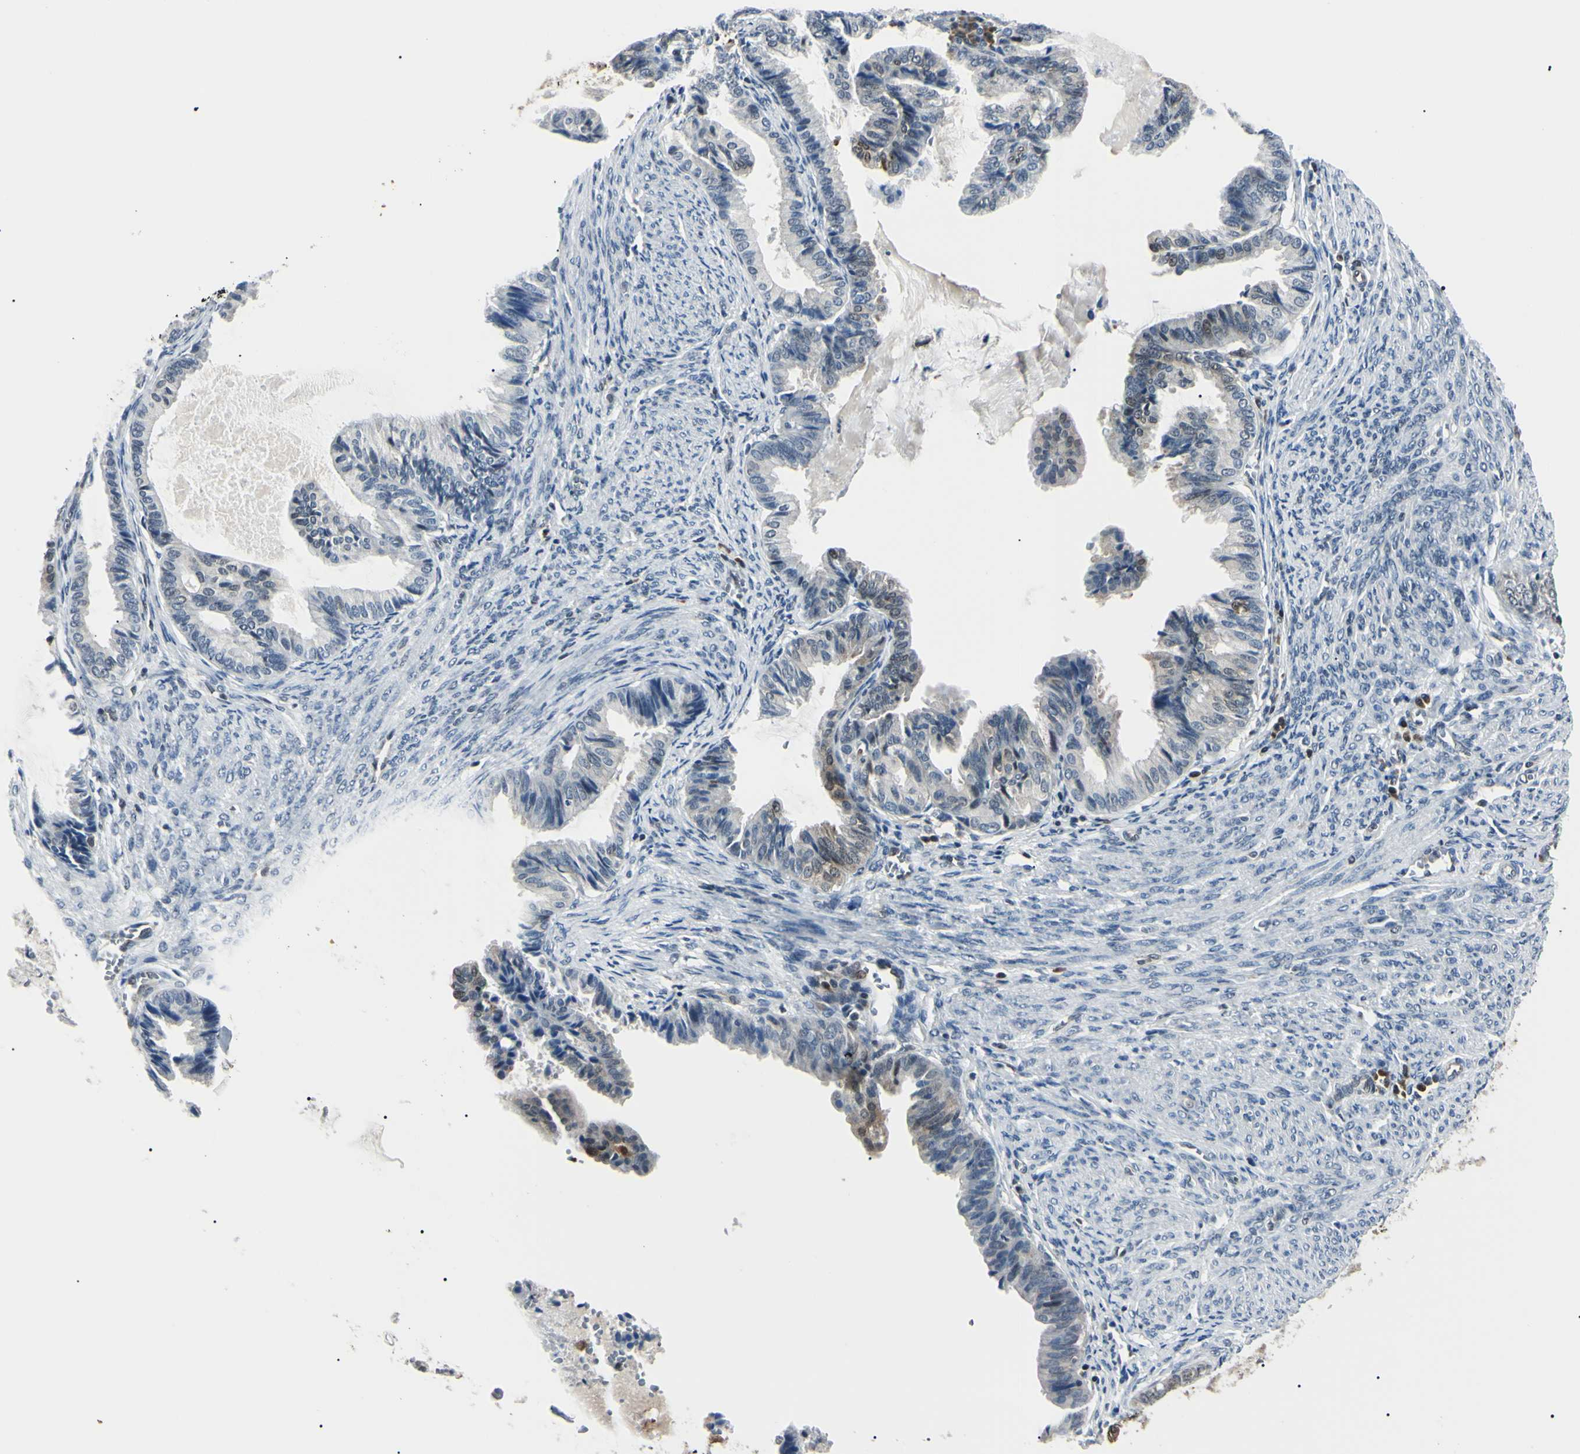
{"staining": {"intensity": "weak", "quantity": "<25%", "location": "cytoplasmic/membranous,nuclear"}, "tissue": "endometrial cancer", "cell_type": "Tumor cells", "image_type": "cancer", "snomed": [{"axis": "morphology", "description": "Adenocarcinoma, NOS"}, {"axis": "topography", "description": "Endometrium"}], "caption": "The immunohistochemistry photomicrograph has no significant staining in tumor cells of adenocarcinoma (endometrial) tissue.", "gene": "PGK1", "patient": {"sex": "female", "age": 86}}